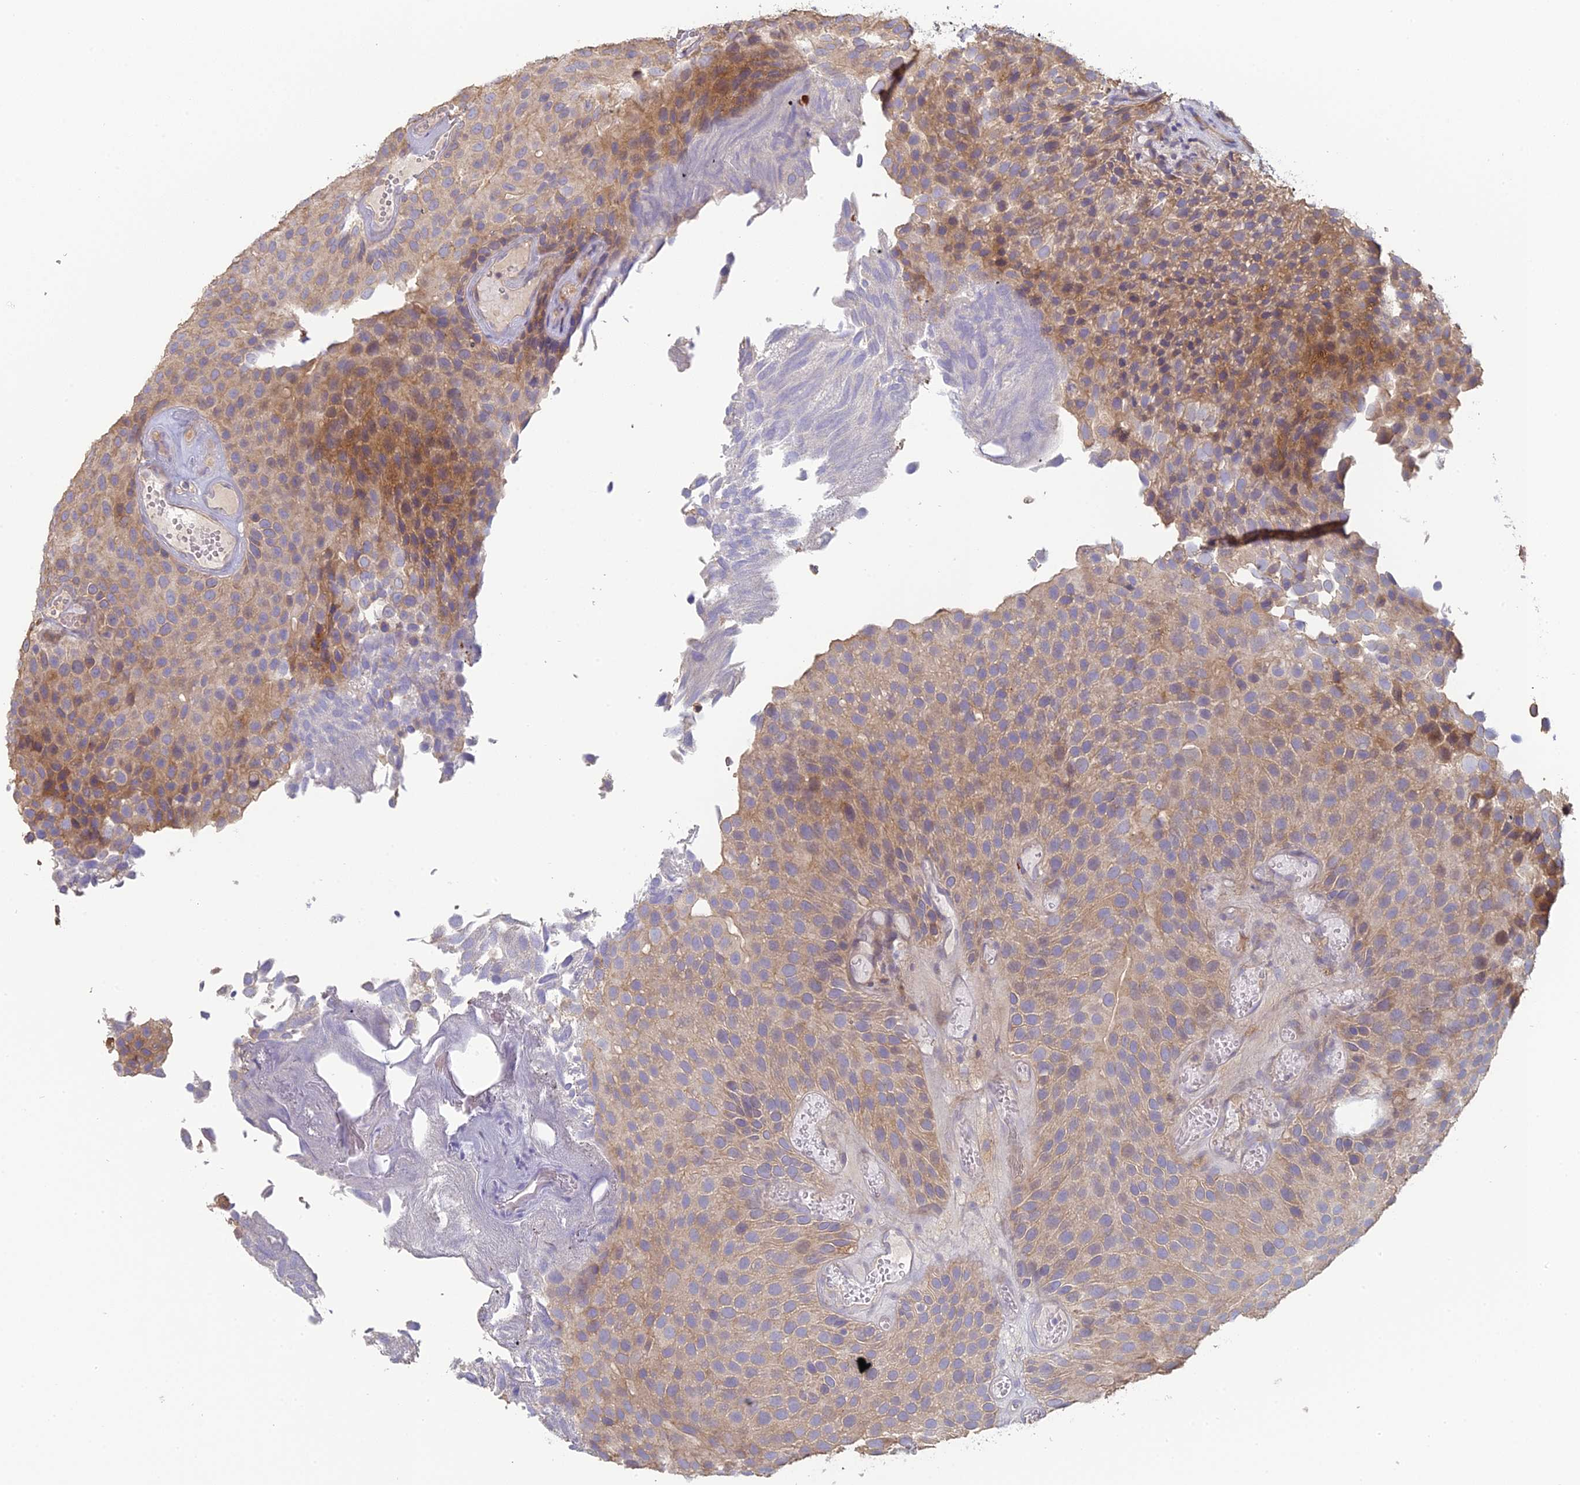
{"staining": {"intensity": "moderate", "quantity": "25%-75%", "location": "cytoplasmic/membranous"}, "tissue": "urothelial cancer", "cell_type": "Tumor cells", "image_type": "cancer", "snomed": [{"axis": "morphology", "description": "Urothelial carcinoma, Low grade"}, {"axis": "topography", "description": "Urinary bladder"}], "caption": "The histopathology image reveals immunohistochemical staining of urothelial cancer. There is moderate cytoplasmic/membranous expression is seen in about 25%-75% of tumor cells.", "gene": "SFT2D2", "patient": {"sex": "male", "age": 89}}